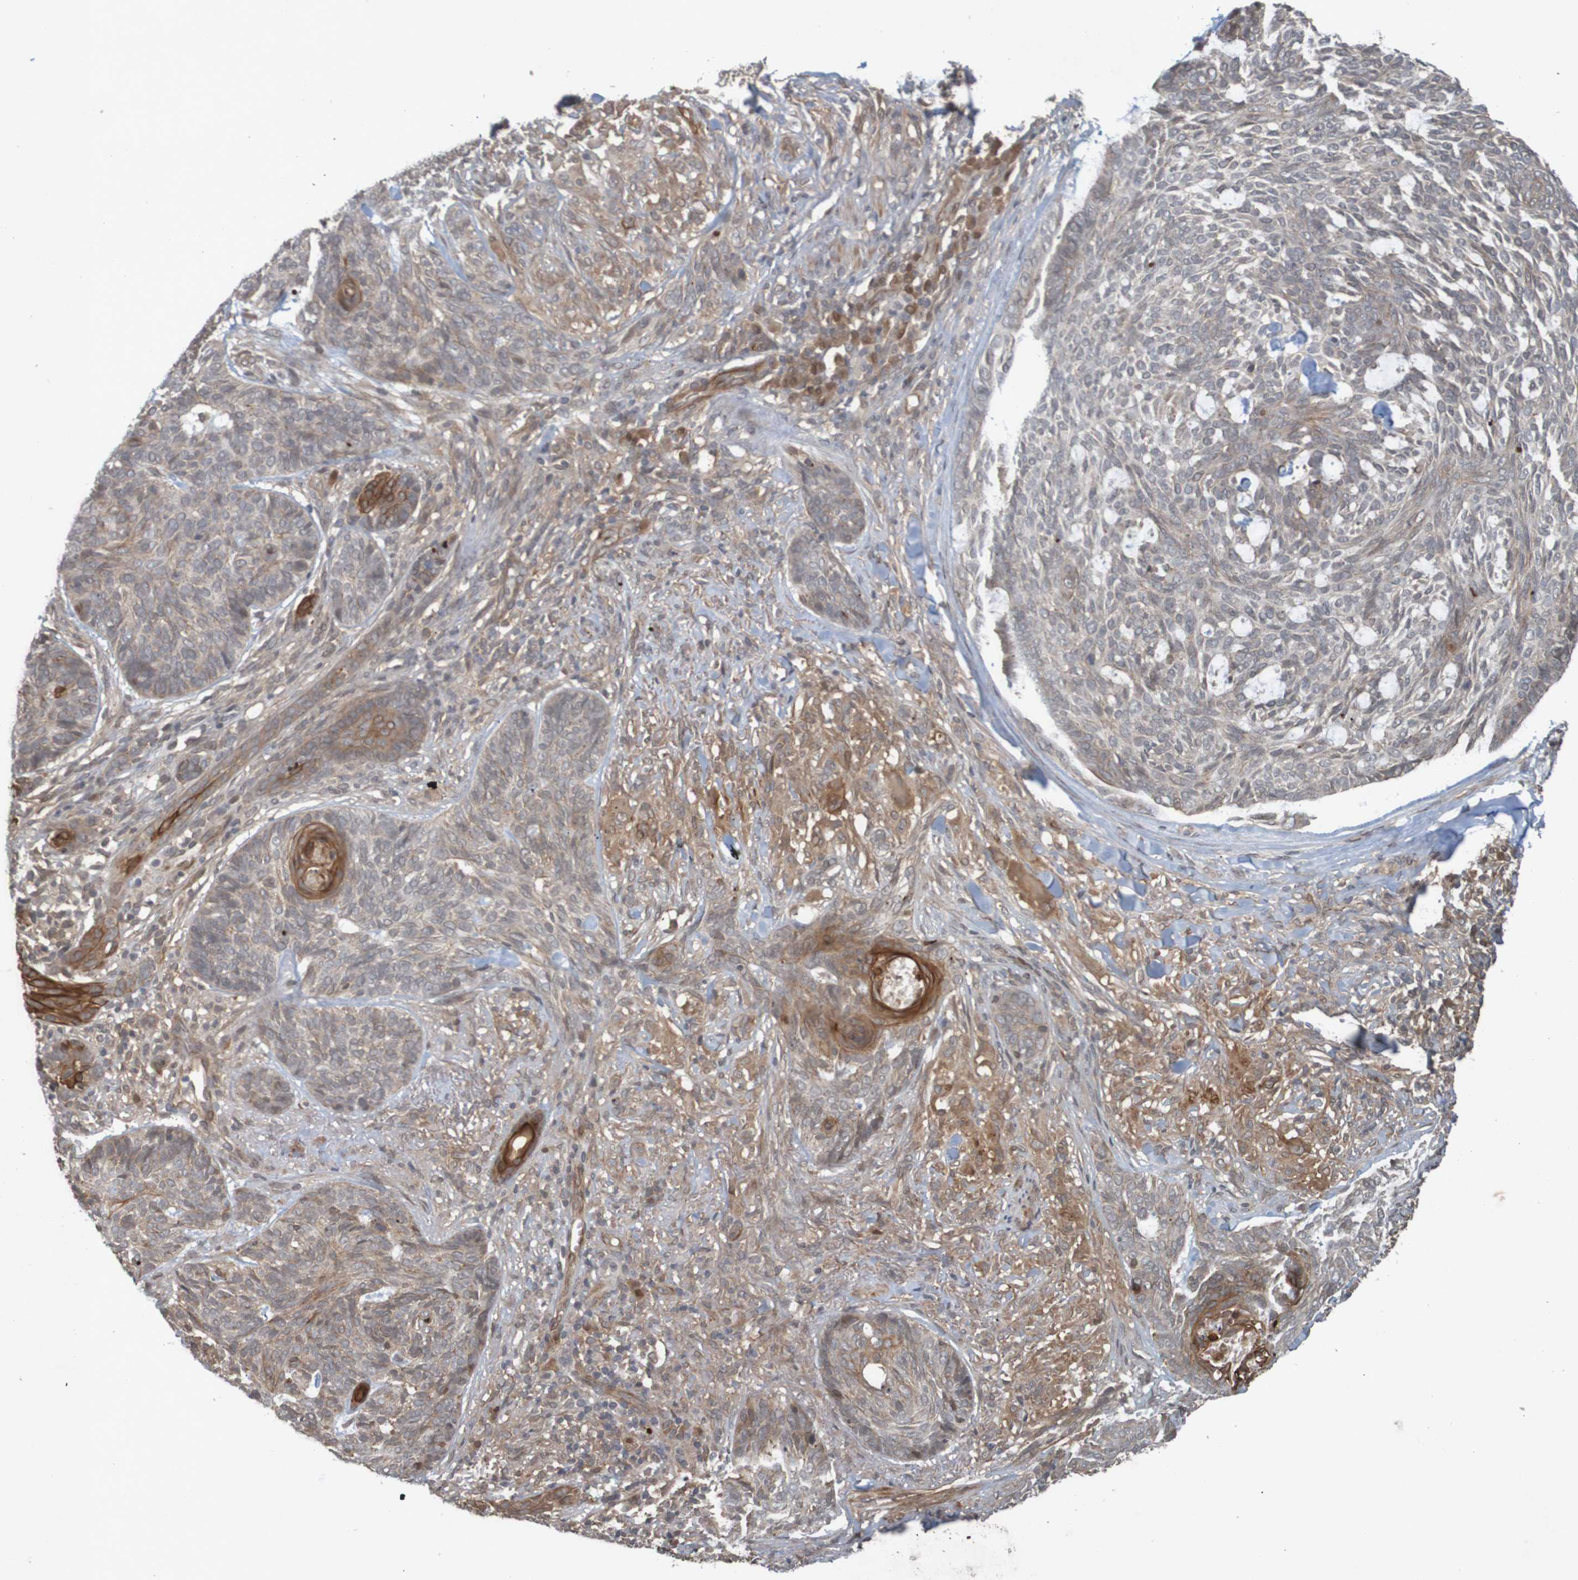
{"staining": {"intensity": "moderate", "quantity": "25%-75%", "location": "cytoplasmic/membranous"}, "tissue": "skin cancer", "cell_type": "Tumor cells", "image_type": "cancer", "snomed": [{"axis": "morphology", "description": "Basal cell carcinoma"}, {"axis": "topography", "description": "Skin"}], "caption": "This photomicrograph demonstrates IHC staining of human skin cancer, with medium moderate cytoplasmic/membranous positivity in approximately 25%-75% of tumor cells.", "gene": "ARHGEF11", "patient": {"sex": "male", "age": 43}}